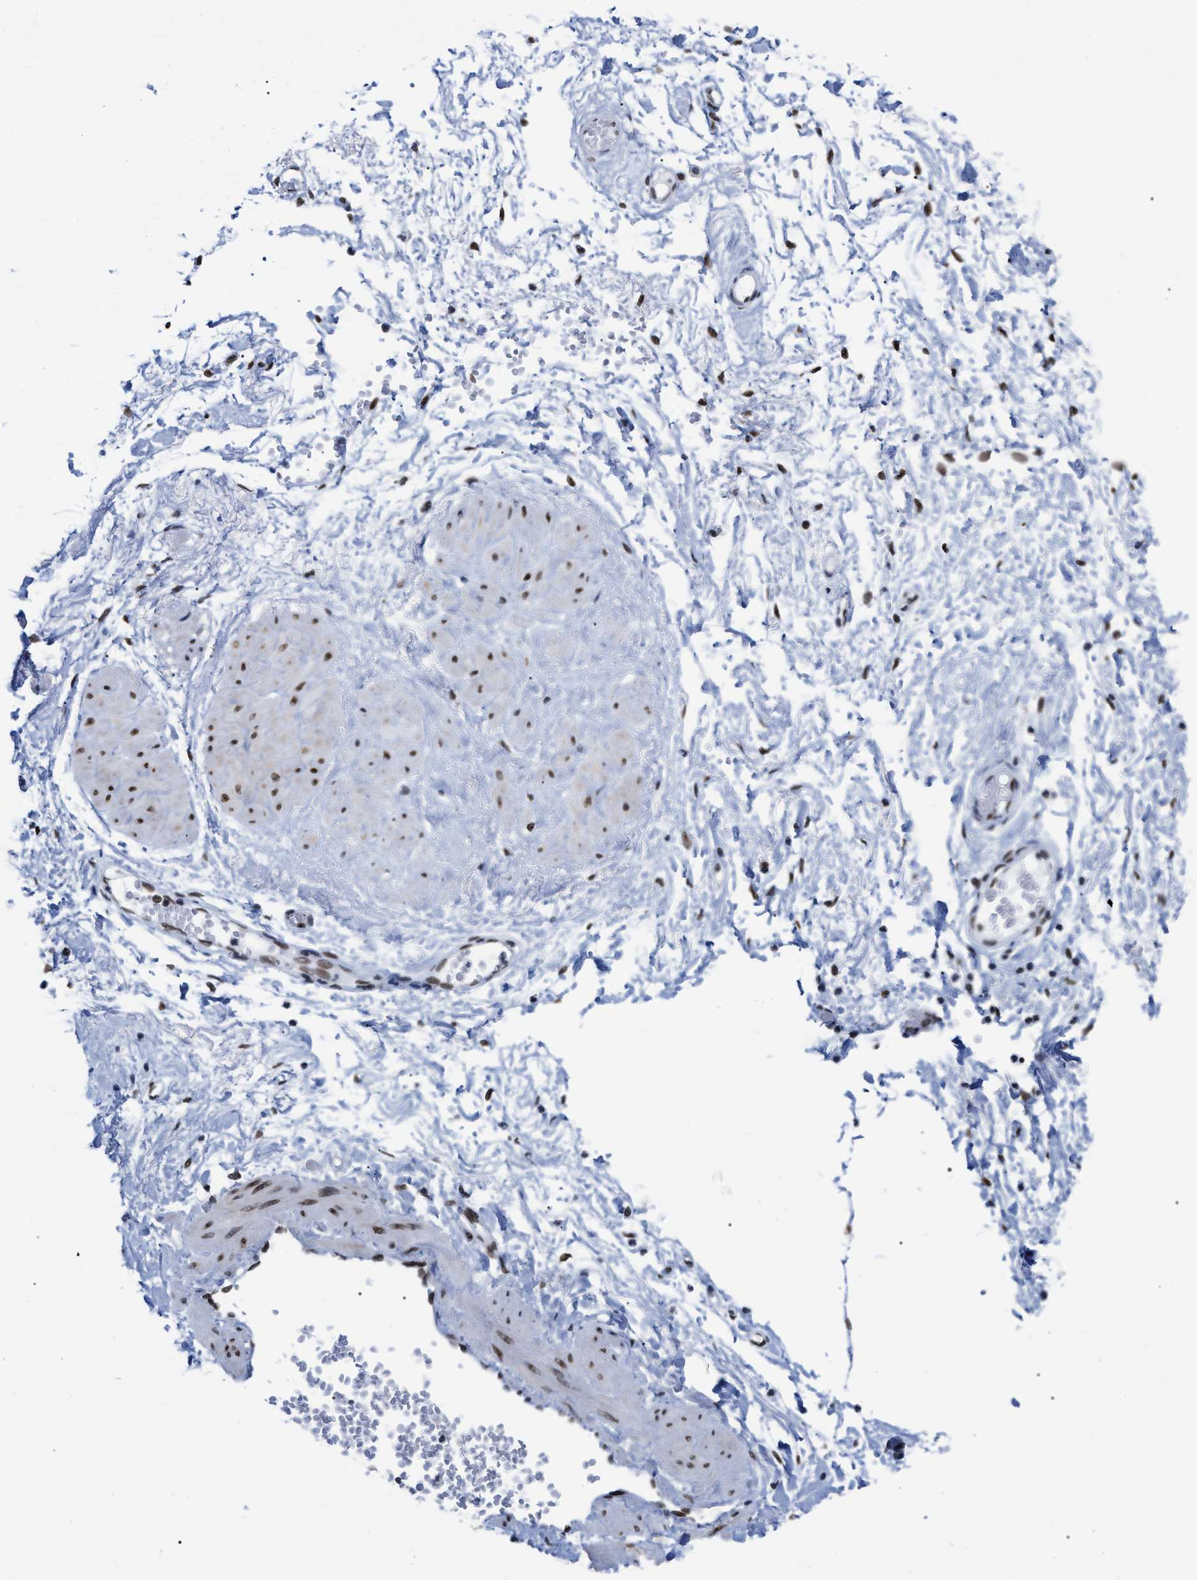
{"staining": {"intensity": "moderate", "quantity": ">75%", "location": "nuclear"}, "tissue": "adipose tissue", "cell_type": "Adipocytes", "image_type": "normal", "snomed": [{"axis": "morphology", "description": "Normal tissue, NOS"}, {"axis": "topography", "description": "Soft tissue"}, {"axis": "topography", "description": "Vascular tissue"}], "caption": "Adipose tissue stained with immunohistochemistry (IHC) reveals moderate nuclear staining in approximately >75% of adipocytes. The staining was performed using DAB, with brown indicating positive protein expression. Nuclei are stained blue with hematoxylin.", "gene": "TPR", "patient": {"sex": "female", "age": 35}}